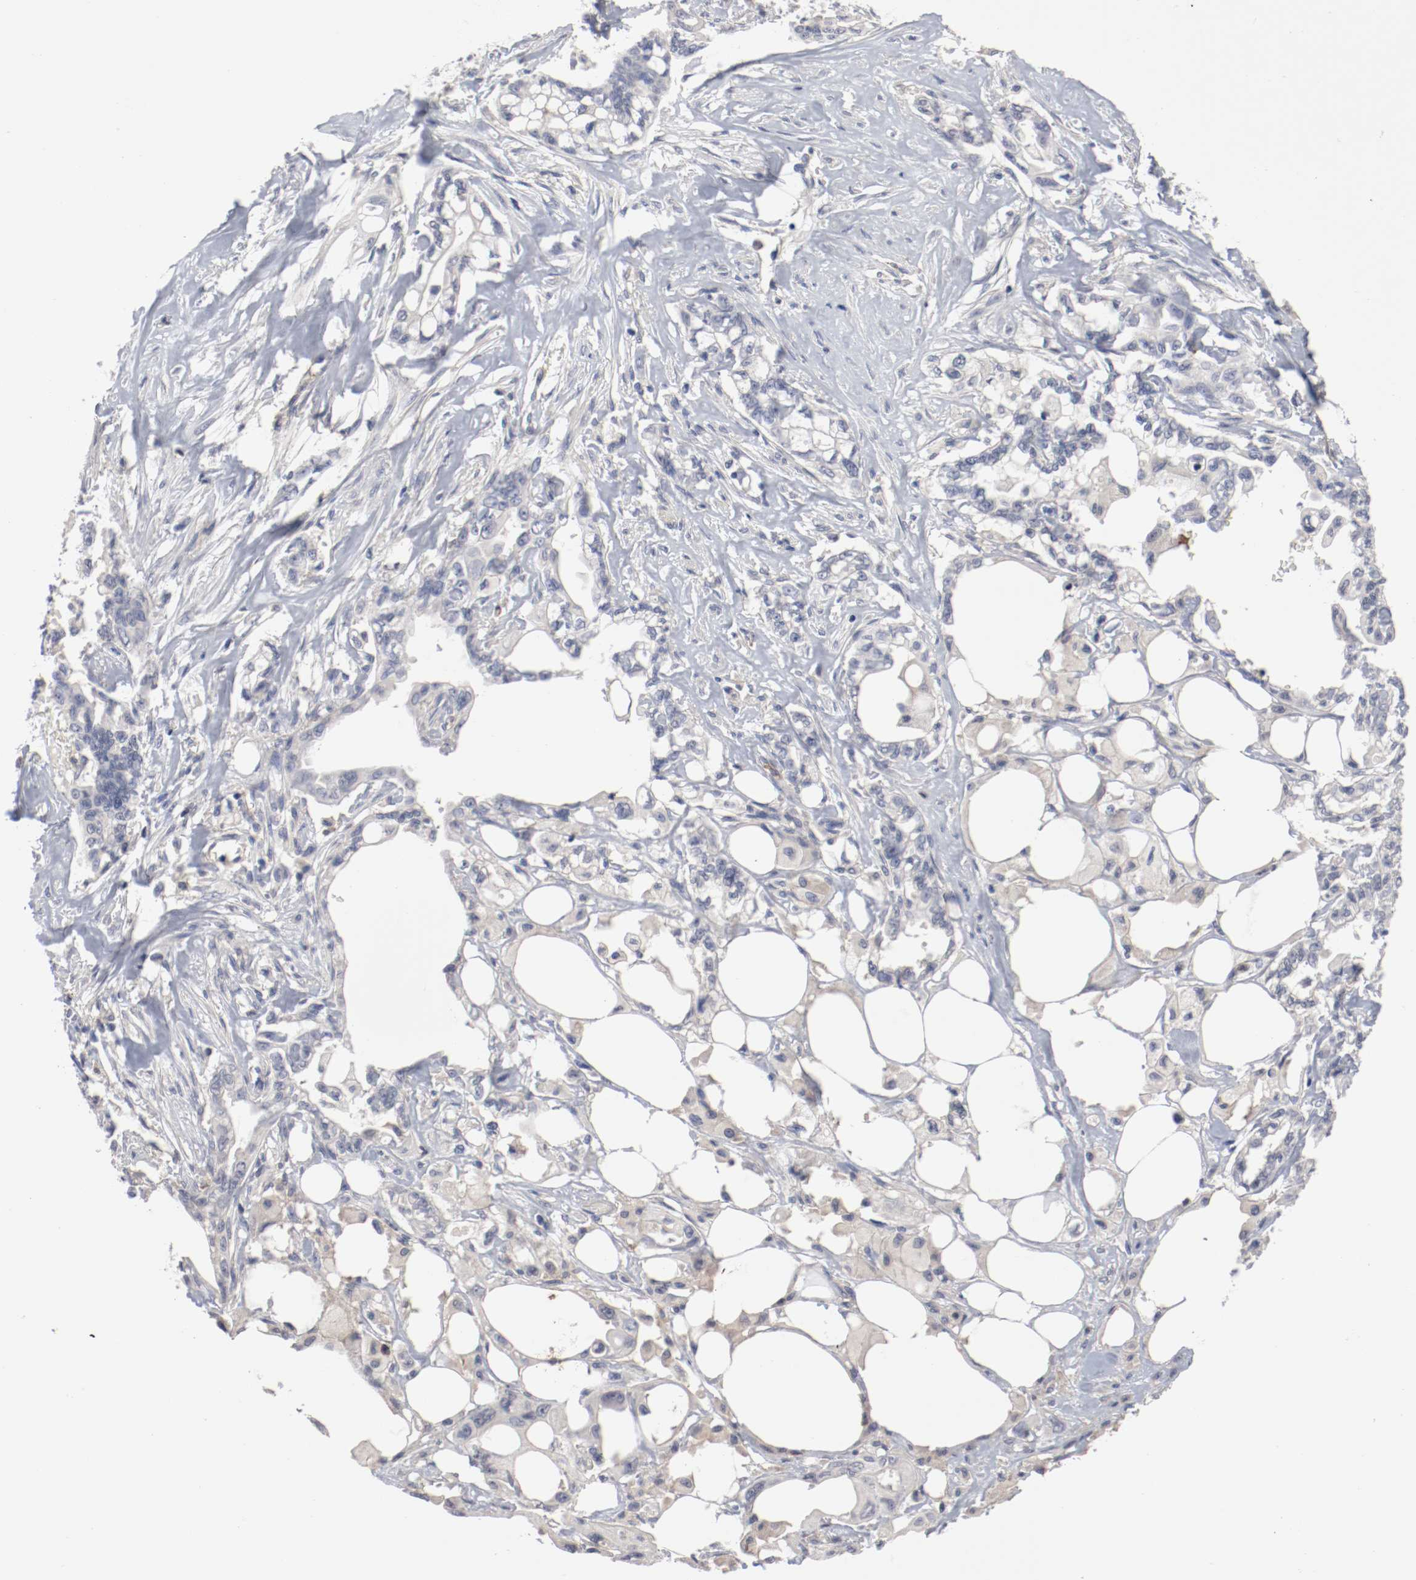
{"staining": {"intensity": "negative", "quantity": "none", "location": "none"}, "tissue": "pancreatic cancer", "cell_type": "Tumor cells", "image_type": "cancer", "snomed": [{"axis": "morphology", "description": "Normal tissue, NOS"}, {"axis": "topography", "description": "Pancreas"}], "caption": "Pancreatic cancer was stained to show a protein in brown. There is no significant expression in tumor cells.", "gene": "CBL", "patient": {"sex": "male", "age": 42}}